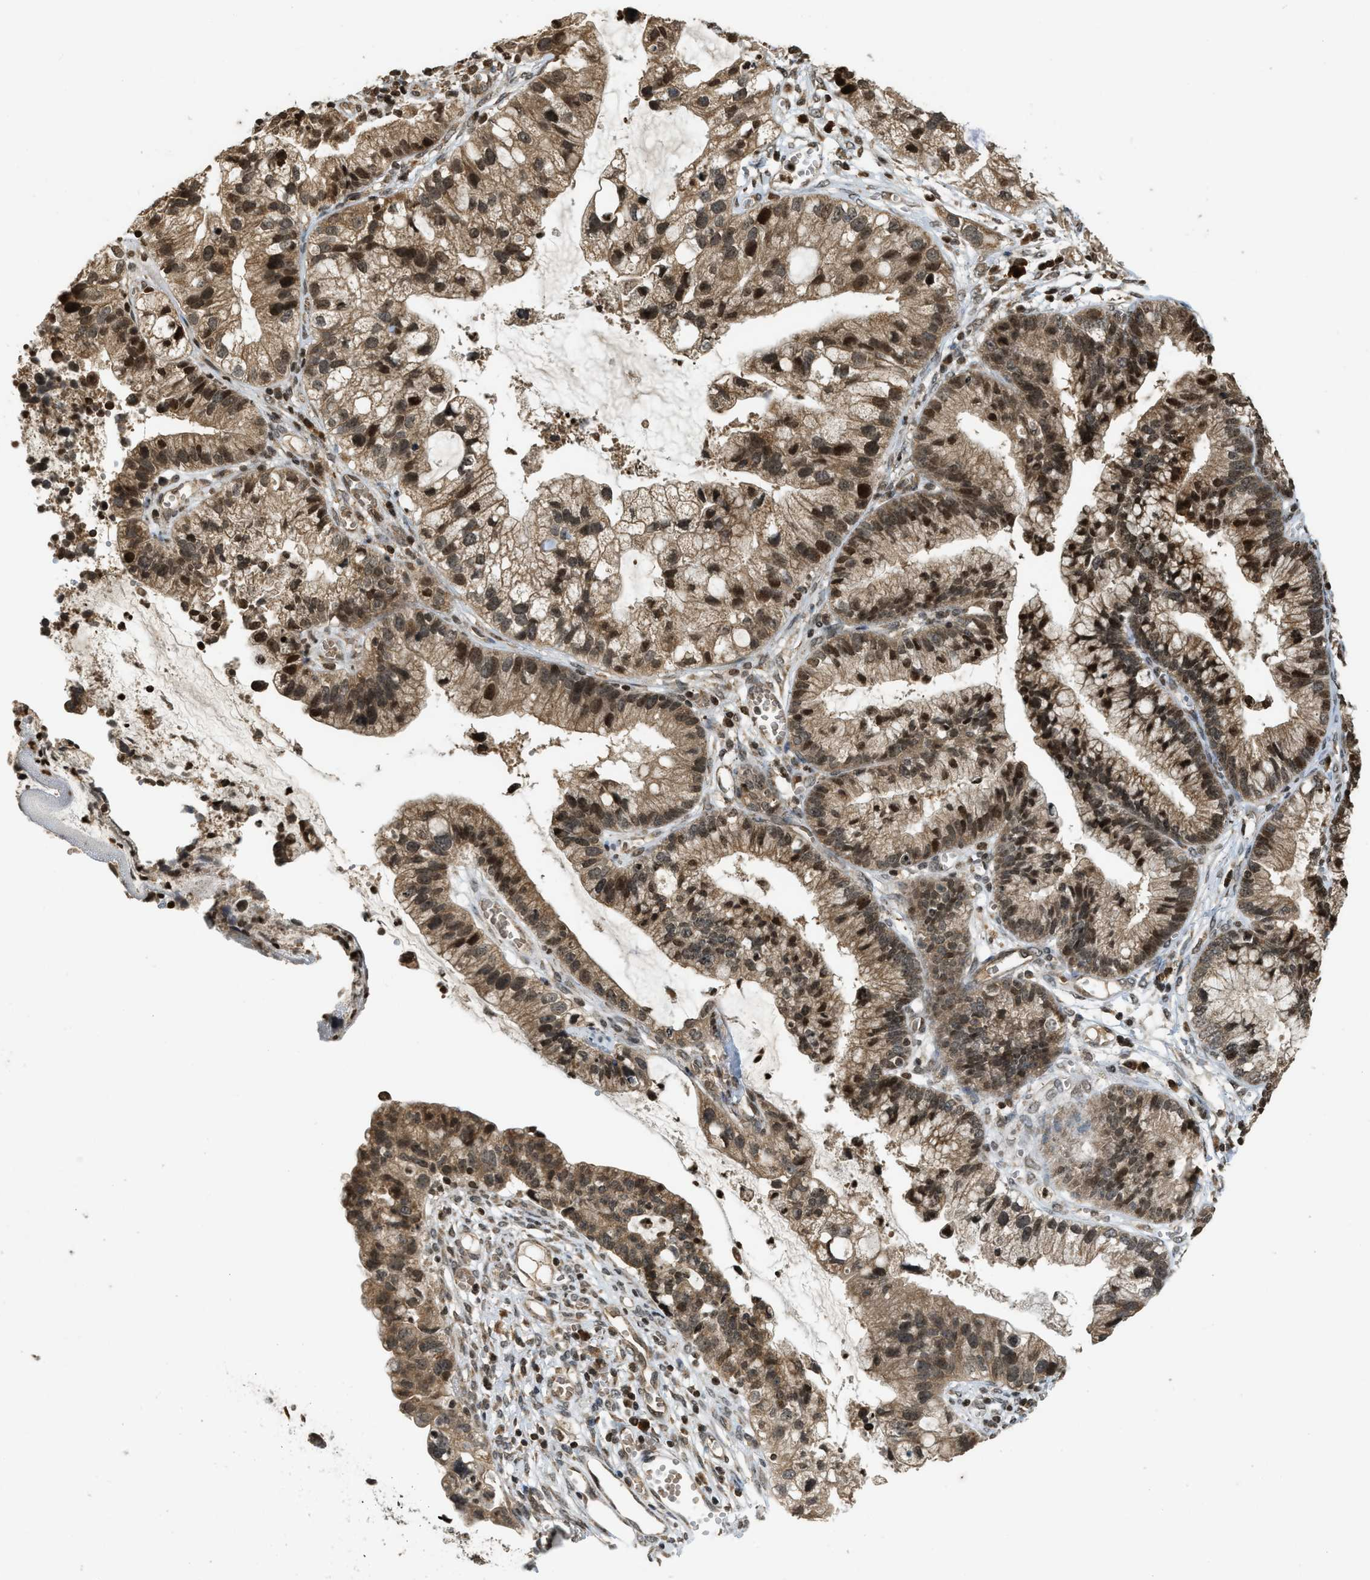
{"staining": {"intensity": "moderate", "quantity": ">75%", "location": "cytoplasmic/membranous,nuclear"}, "tissue": "cervical cancer", "cell_type": "Tumor cells", "image_type": "cancer", "snomed": [{"axis": "morphology", "description": "Adenocarcinoma, NOS"}, {"axis": "topography", "description": "Cervix"}], "caption": "This histopathology image shows immunohistochemistry staining of human cervical adenocarcinoma, with medium moderate cytoplasmic/membranous and nuclear staining in about >75% of tumor cells.", "gene": "SIAH1", "patient": {"sex": "female", "age": 44}}